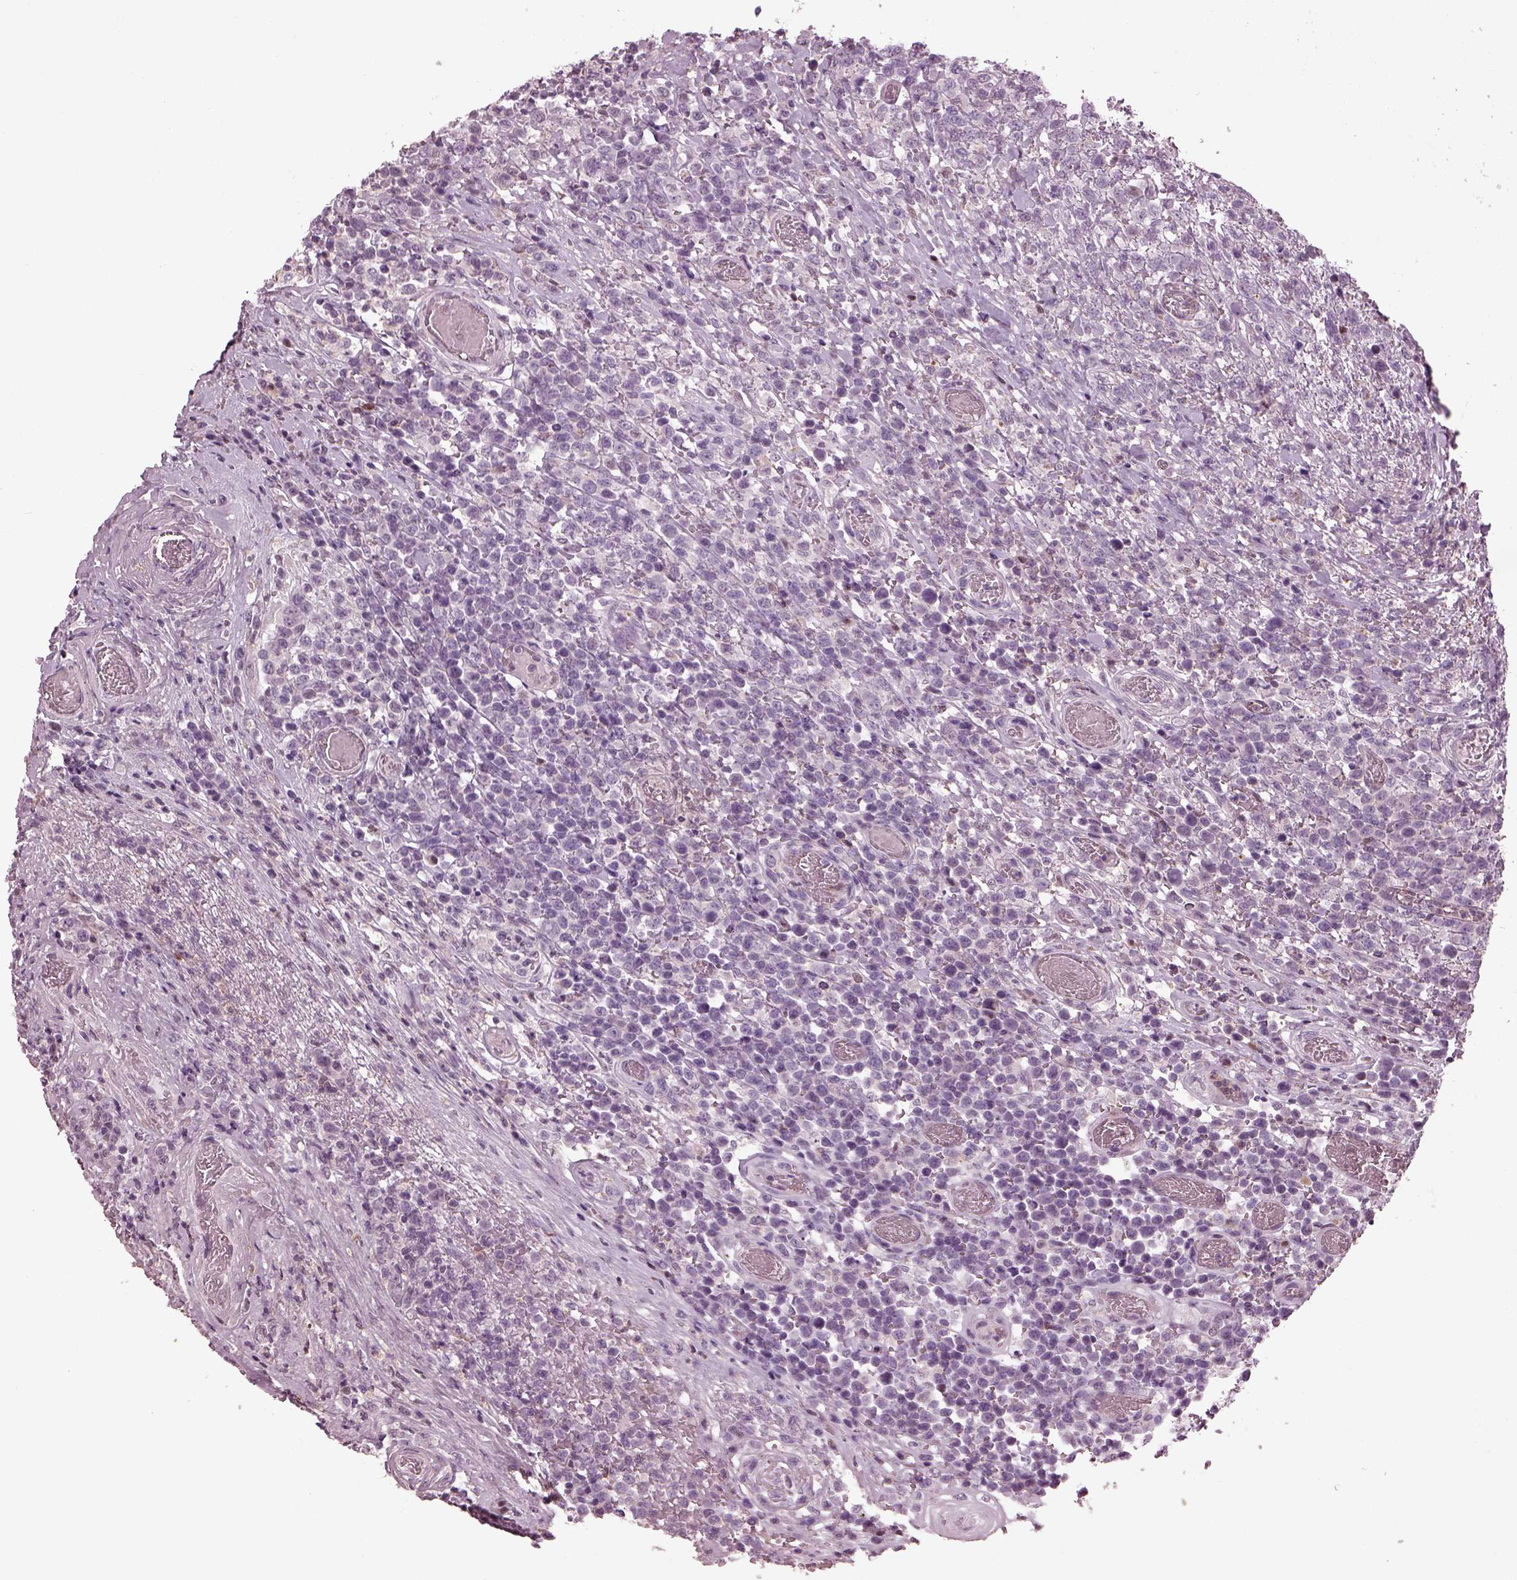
{"staining": {"intensity": "negative", "quantity": "none", "location": "none"}, "tissue": "lymphoma", "cell_type": "Tumor cells", "image_type": "cancer", "snomed": [{"axis": "morphology", "description": "Malignant lymphoma, non-Hodgkin's type, High grade"}, {"axis": "topography", "description": "Soft tissue"}], "caption": "Malignant lymphoma, non-Hodgkin's type (high-grade) was stained to show a protein in brown. There is no significant positivity in tumor cells.", "gene": "BFSP1", "patient": {"sex": "female", "age": 56}}